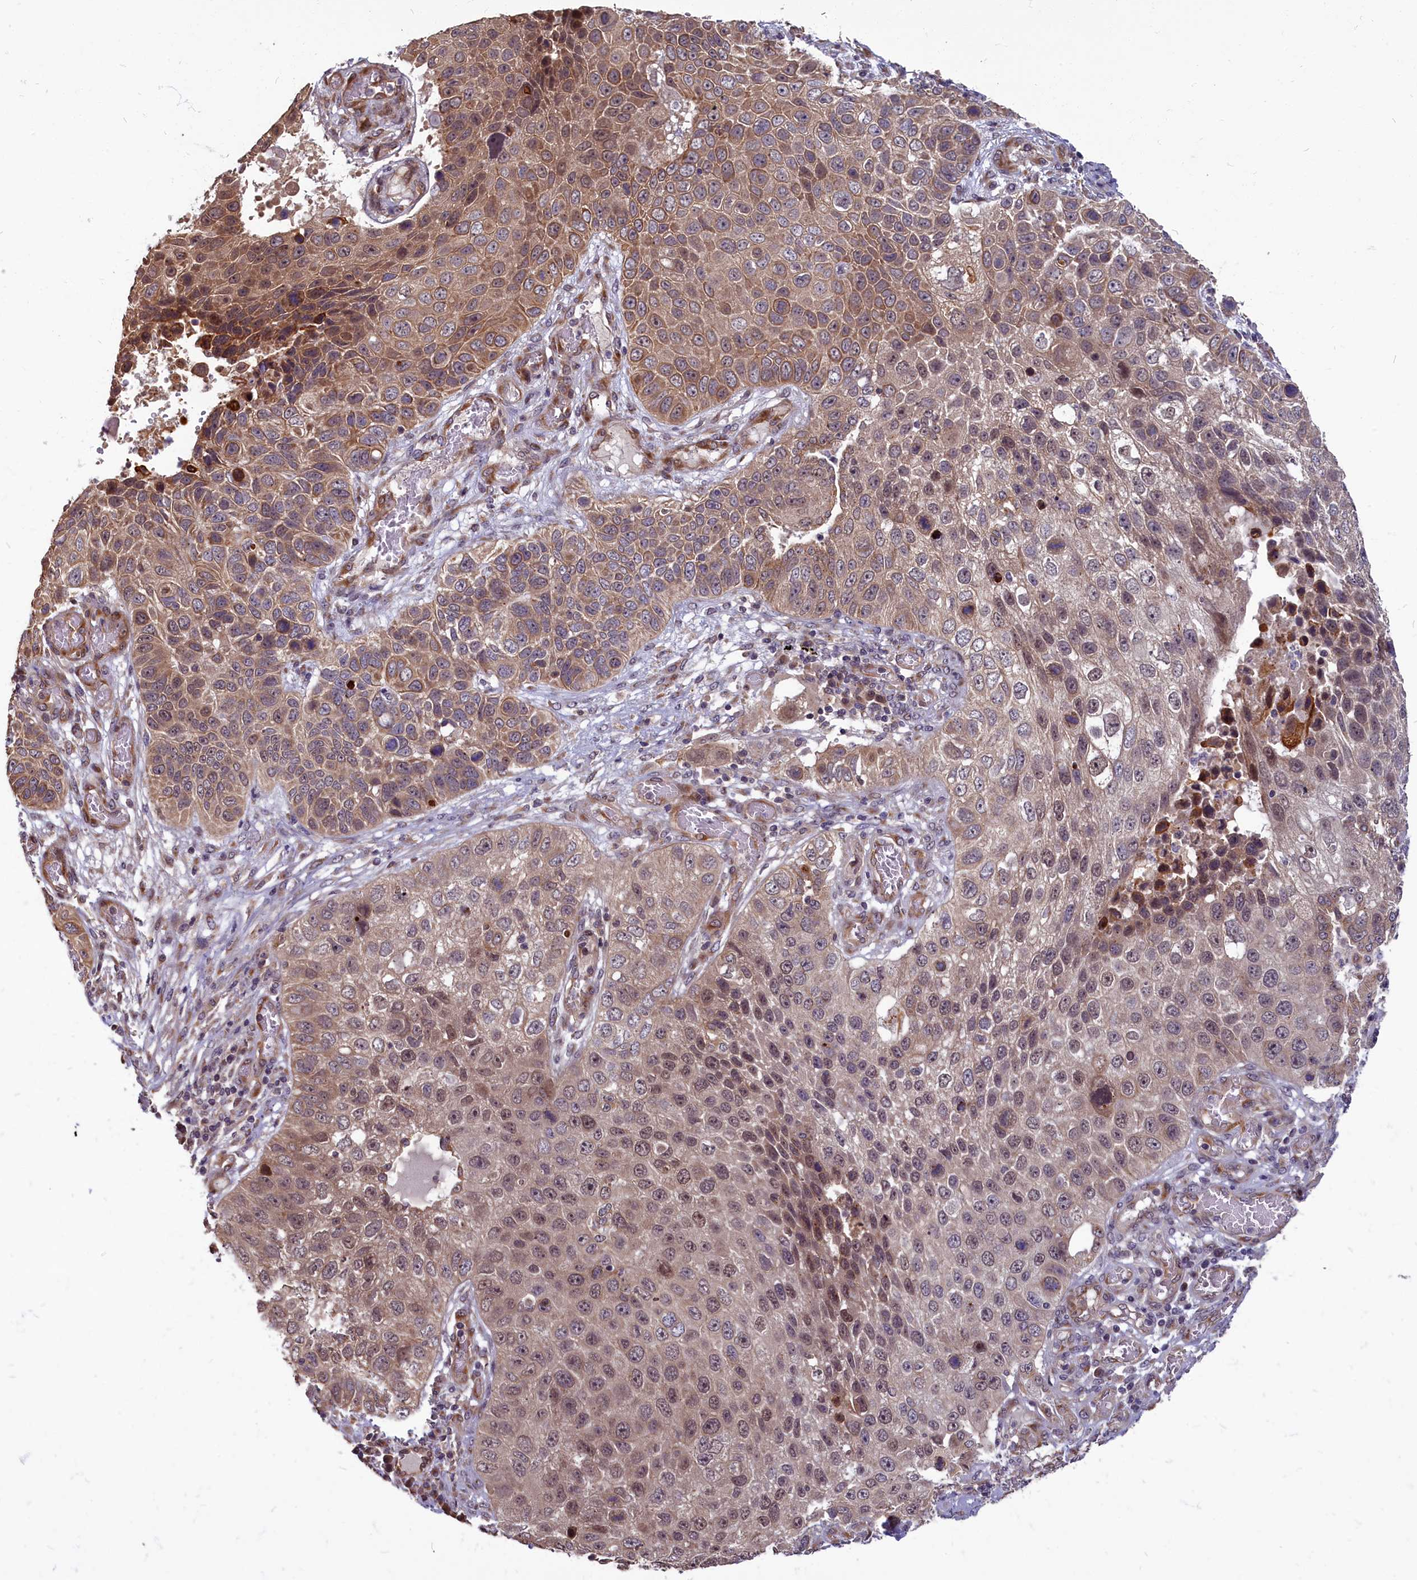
{"staining": {"intensity": "moderate", "quantity": ">75%", "location": "cytoplasmic/membranous"}, "tissue": "lung cancer", "cell_type": "Tumor cells", "image_type": "cancer", "snomed": [{"axis": "morphology", "description": "Squamous cell carcinoma, NOS"}, {"axis": "topography", "description": "Lung"}], "caption": "DAB (3,3'-diaminobenzidine) immunohistochemical staining of squamous cell carcinoma (lung) shows moderate cytoplasmic/membranous protein staining in about >75% of tumor cells.", "gene": "MYCBP", "patient": {"sex": "male", "age": 61}}